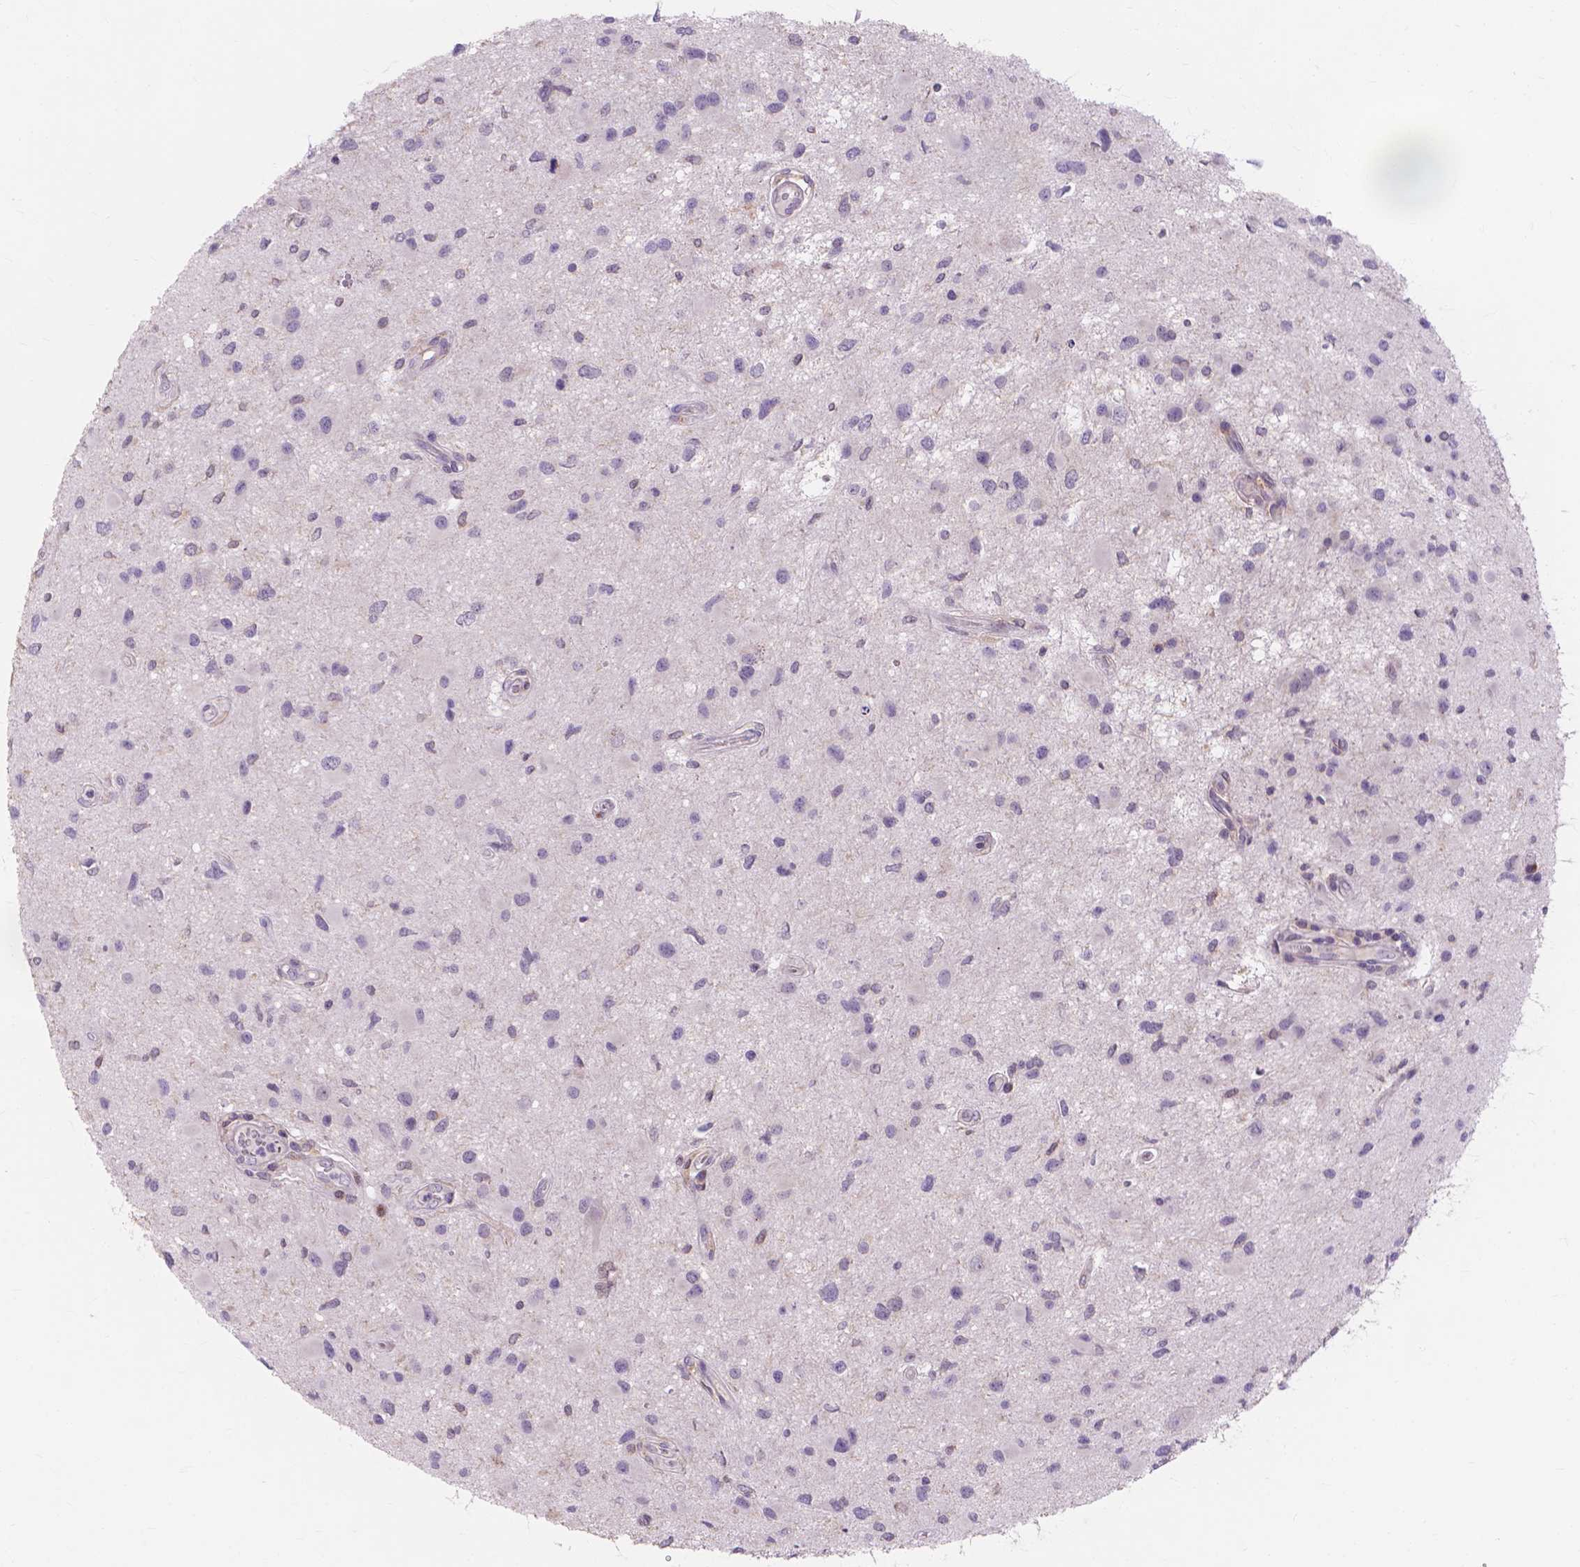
{"staining": {"intensity": "negative", "quantity": "none", "location": "none"}, "tissue": "glioma", "cell_type": "Tumor cells", "image_type": "cancer", "snomed": [{"axis": "morphology", "description": "Glioma, malignant, Low grade"}, {"axis": "topography", "description": "Brain"}], "caption": "Image shows no significant protein staining in tumor cells of malignant low-grade glioma.", "gene": "PRDM13", "patient": {"sex": "female", "age": 32}}